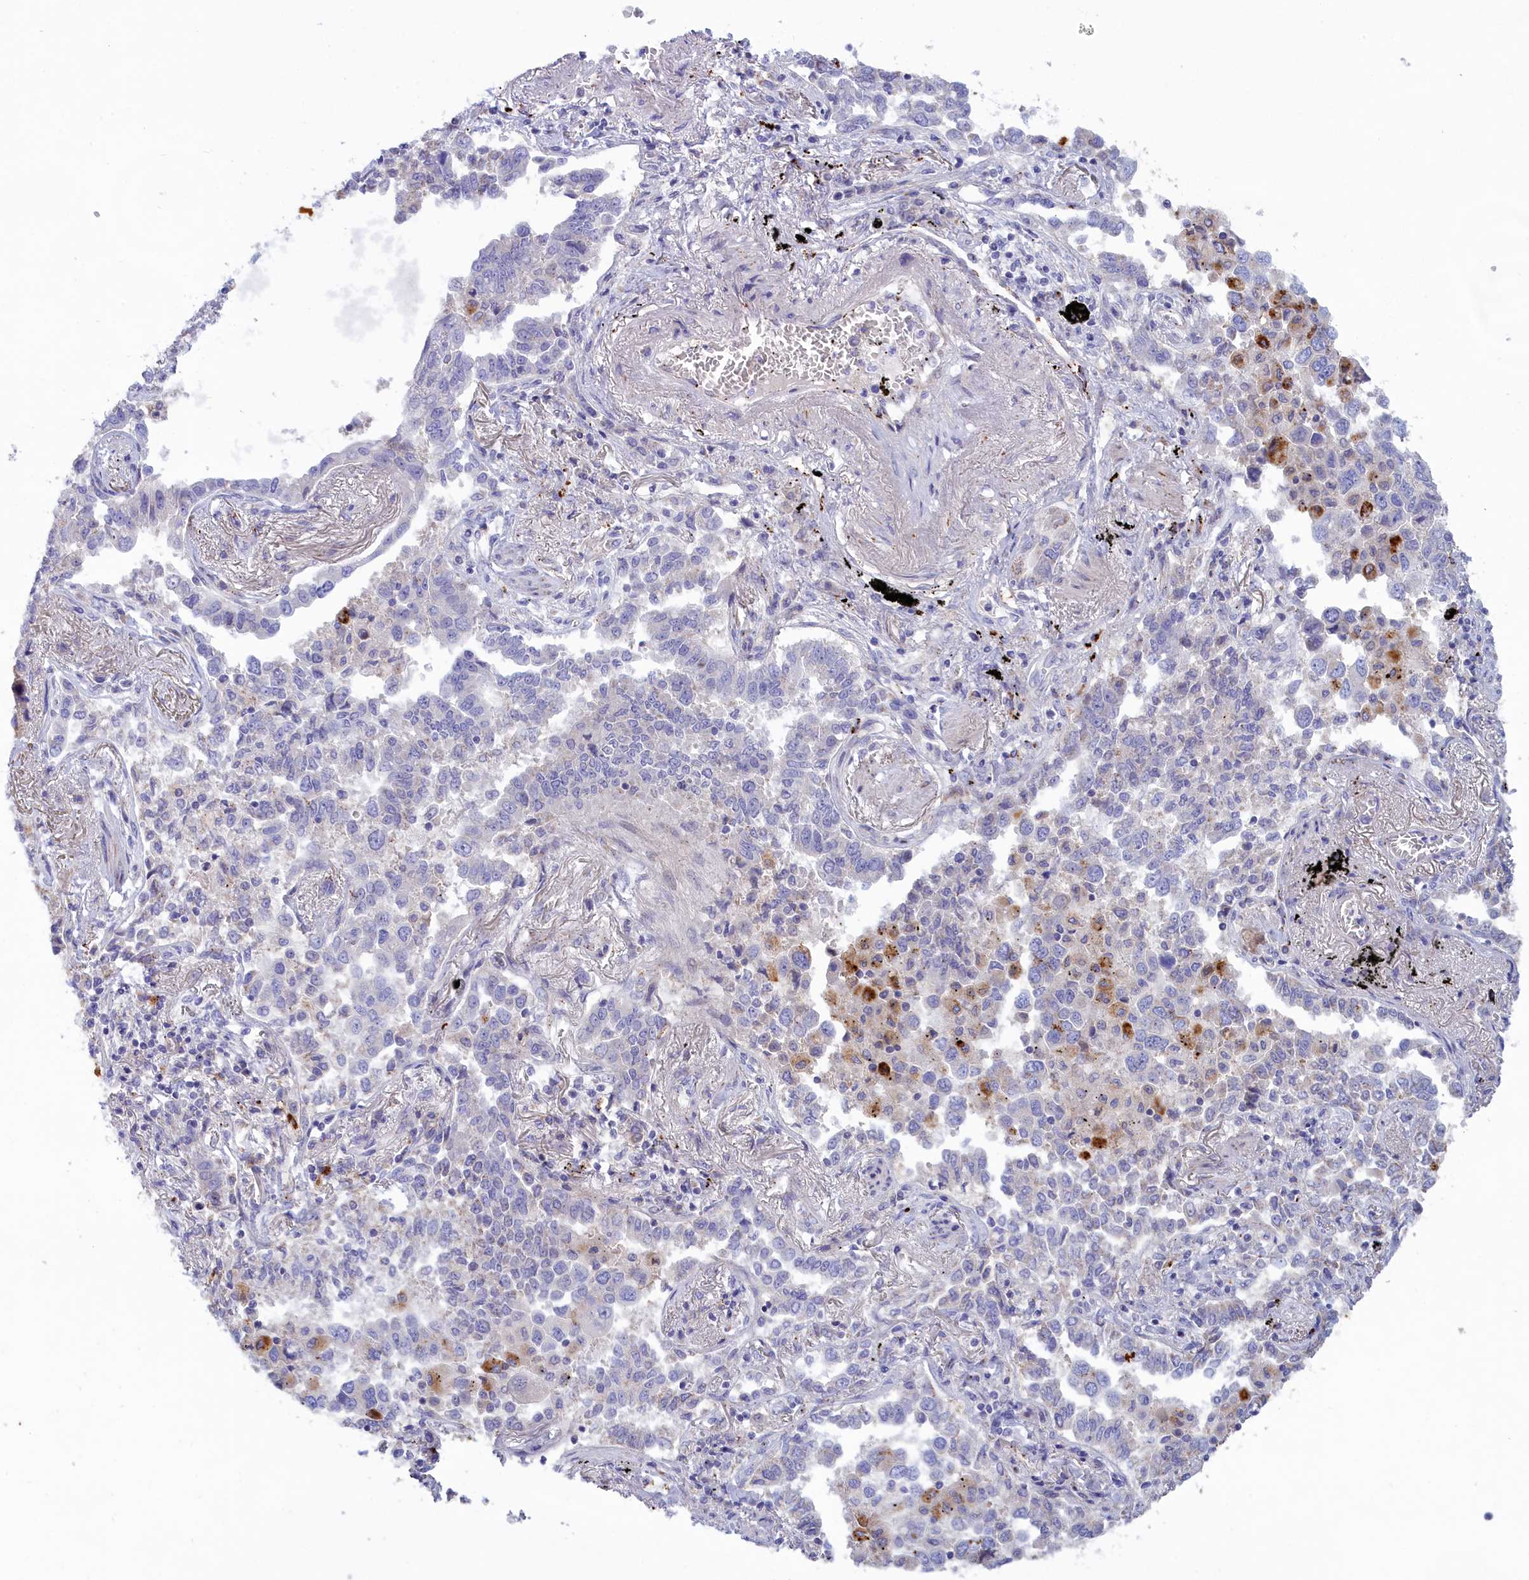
{"staining": {"intensity": "weak", "quantity": "<25%", "location": "cytoplasmic/membranous"}, "tissue": "lung cancer", "cell_type": "Tumor cells", "image_type": "cancer", "snomed": [{"axis": "morphology", "description": "Adenocarcinoma, NOS"}, {"axis": "topography", "description": "Lung"}], "caption": "A photomicrograph of human lung cancer is negative for staining in tumor cells.", "gene": "WDR6", "patient": {"sex": "male", "age": 67}}